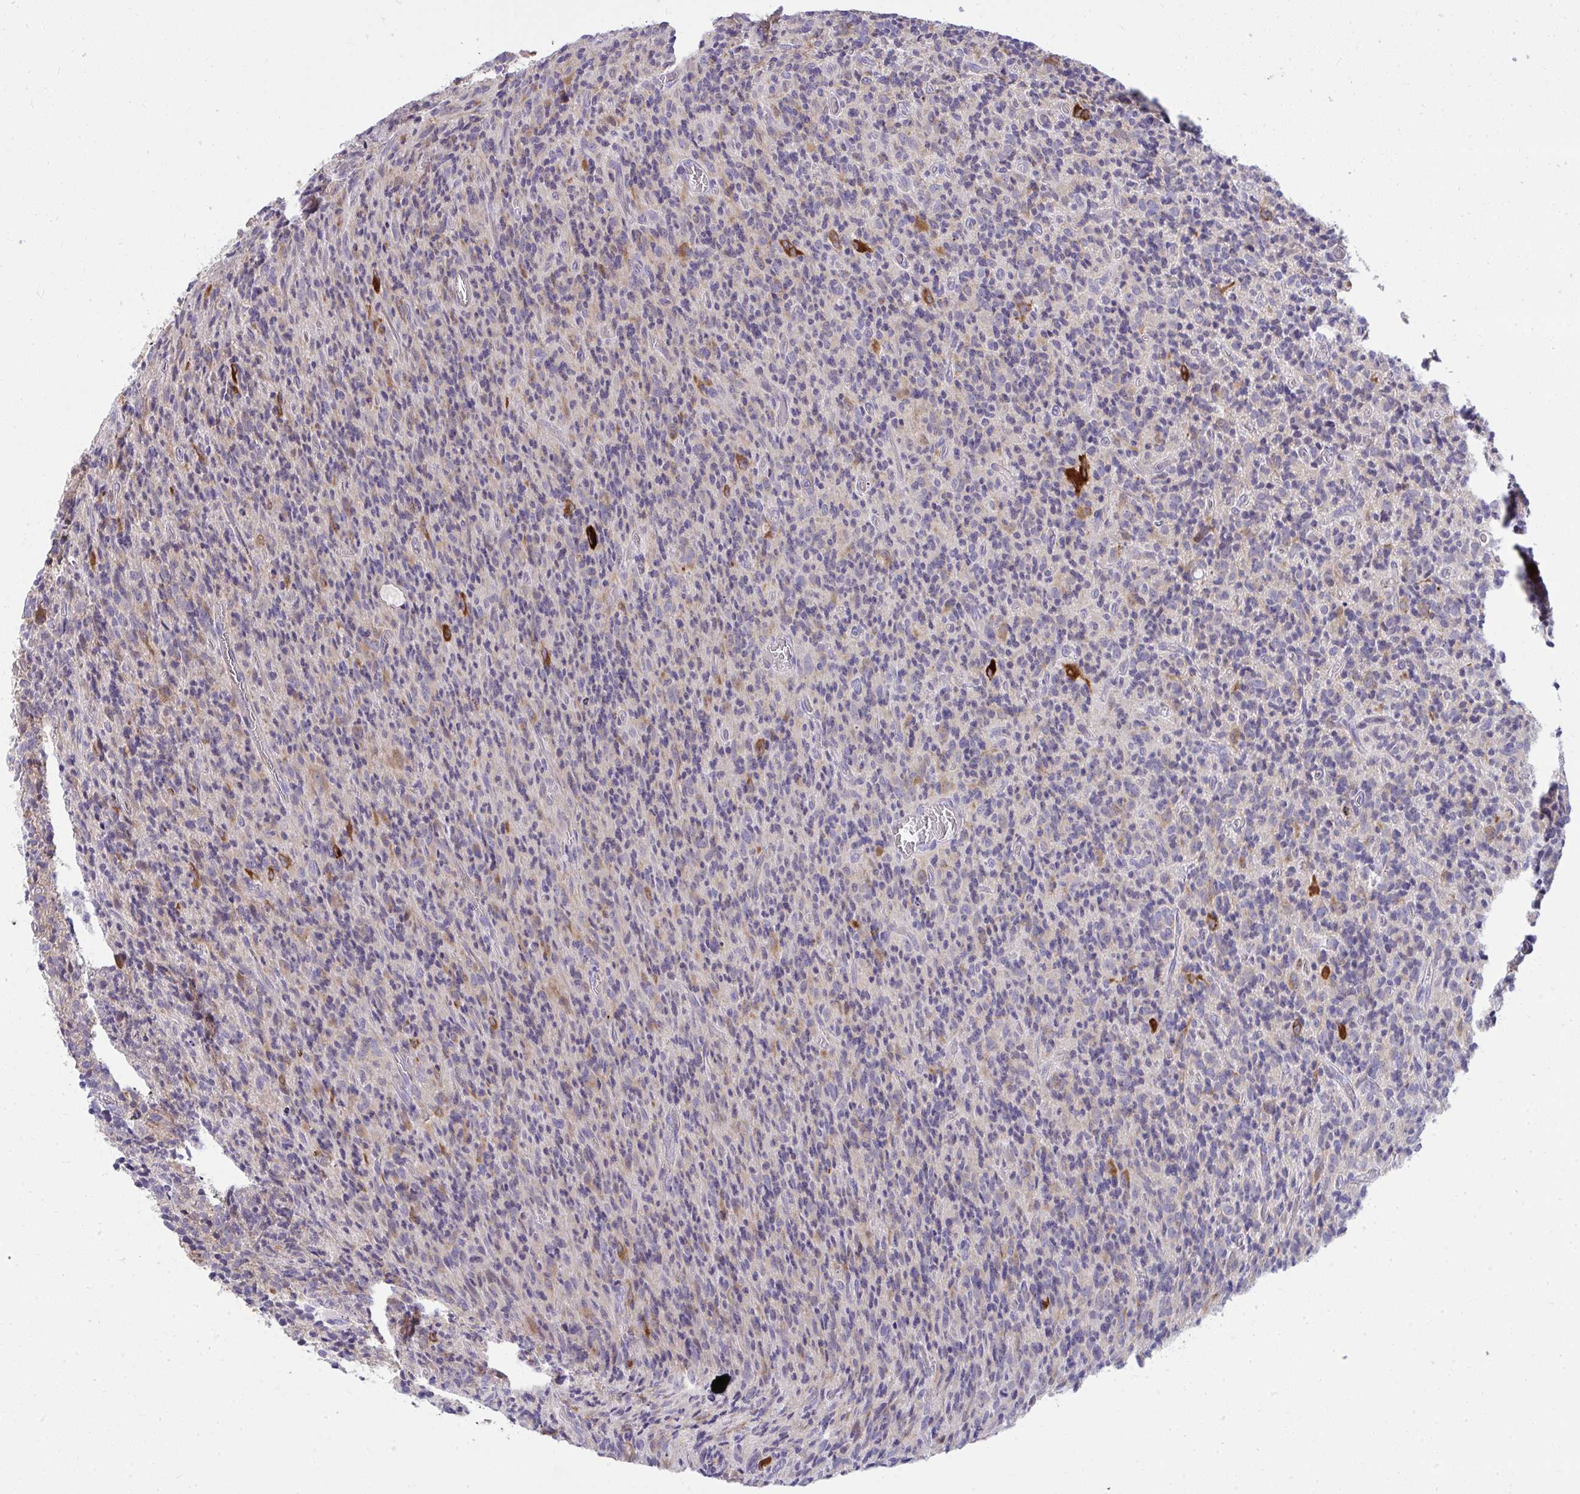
{"staining": {"intensity": "strong", "quantity": "<25%", "location": "cytoplasmic/membranous"}, "tissue": "glioma", "cell_type": "Tumor cells", "image_type": "cancer", "snomed": [{"axis": "morphology", "description": "Glioma, malignant, High grade"}, {"axis": "topography", "description": "Brain"}], "caption": "Protein staining reveals strong cytoplasmic/membranous expression in approximately <25% of tumor cells in glioma. The staining was performed using DAB (3,3'-diaminobenzidine) to visualize the protein expression in brown, while the nuclei were stained in blue with hematoxylin (Magnification: 20x).", "gene": "PIGZ", "patient": {"sex": "male", "age": 76}}